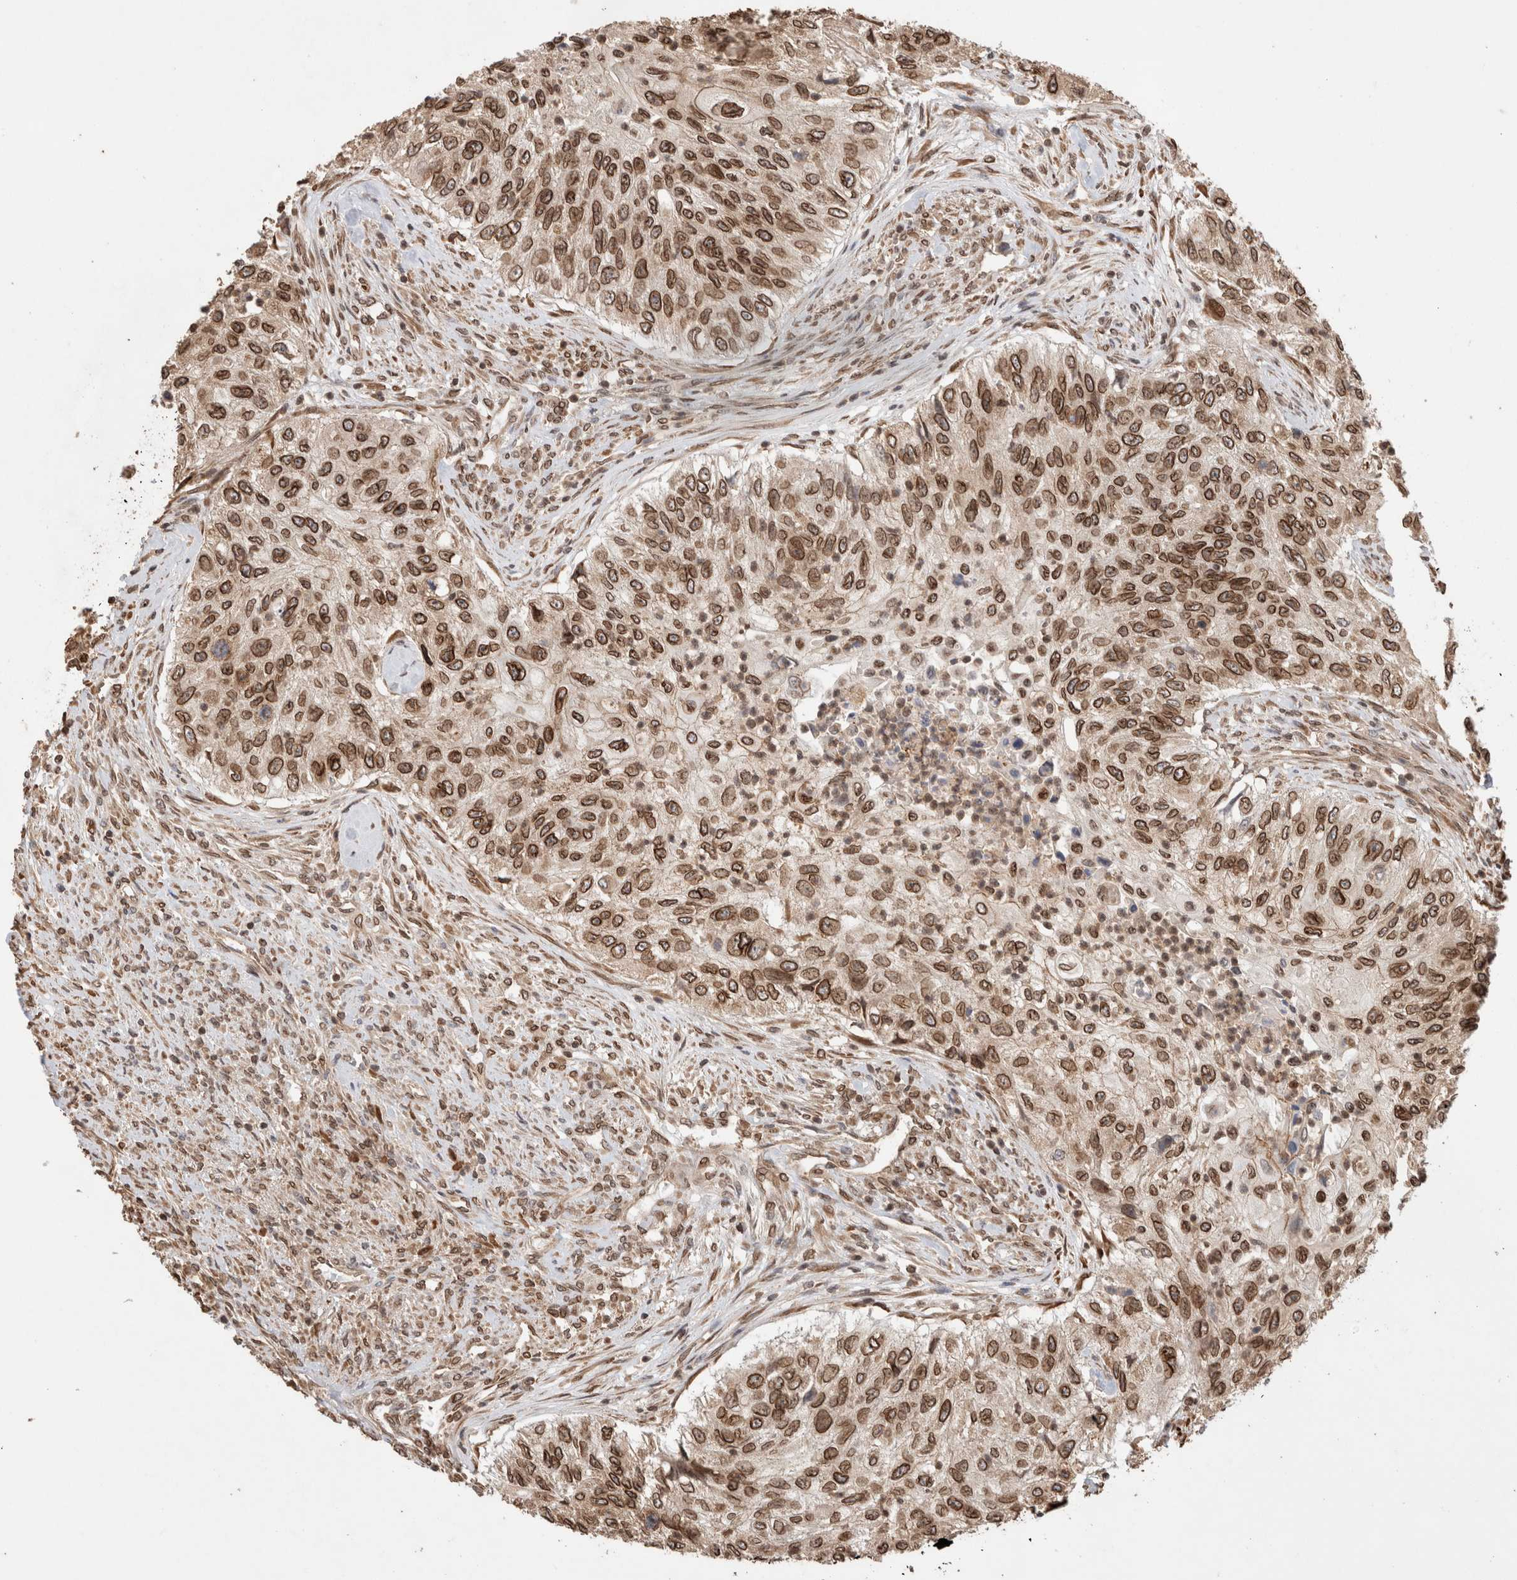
{"staining": {"intensity": "strong", "quantity": ">75%", "location": "cytoplasmic/membranous,nuclear"}, "tissue": "urothelial cancer", "cell_type": "Tumor cells", "image_type": "cancer", "snomed": [{"axis": "morphology", "description": "Urothelial carcinoma, High grade"}, {"axis": "topography", "description": "Urinary bladder"}], "caption": "A high amount of strong cytoplasmic/membranous and nuclear staining is appreciated in about >75% of tumor cells in urothelial cancer tissue.", "gene": "TPR", "patient": {"sex": "female", "age": 60}}